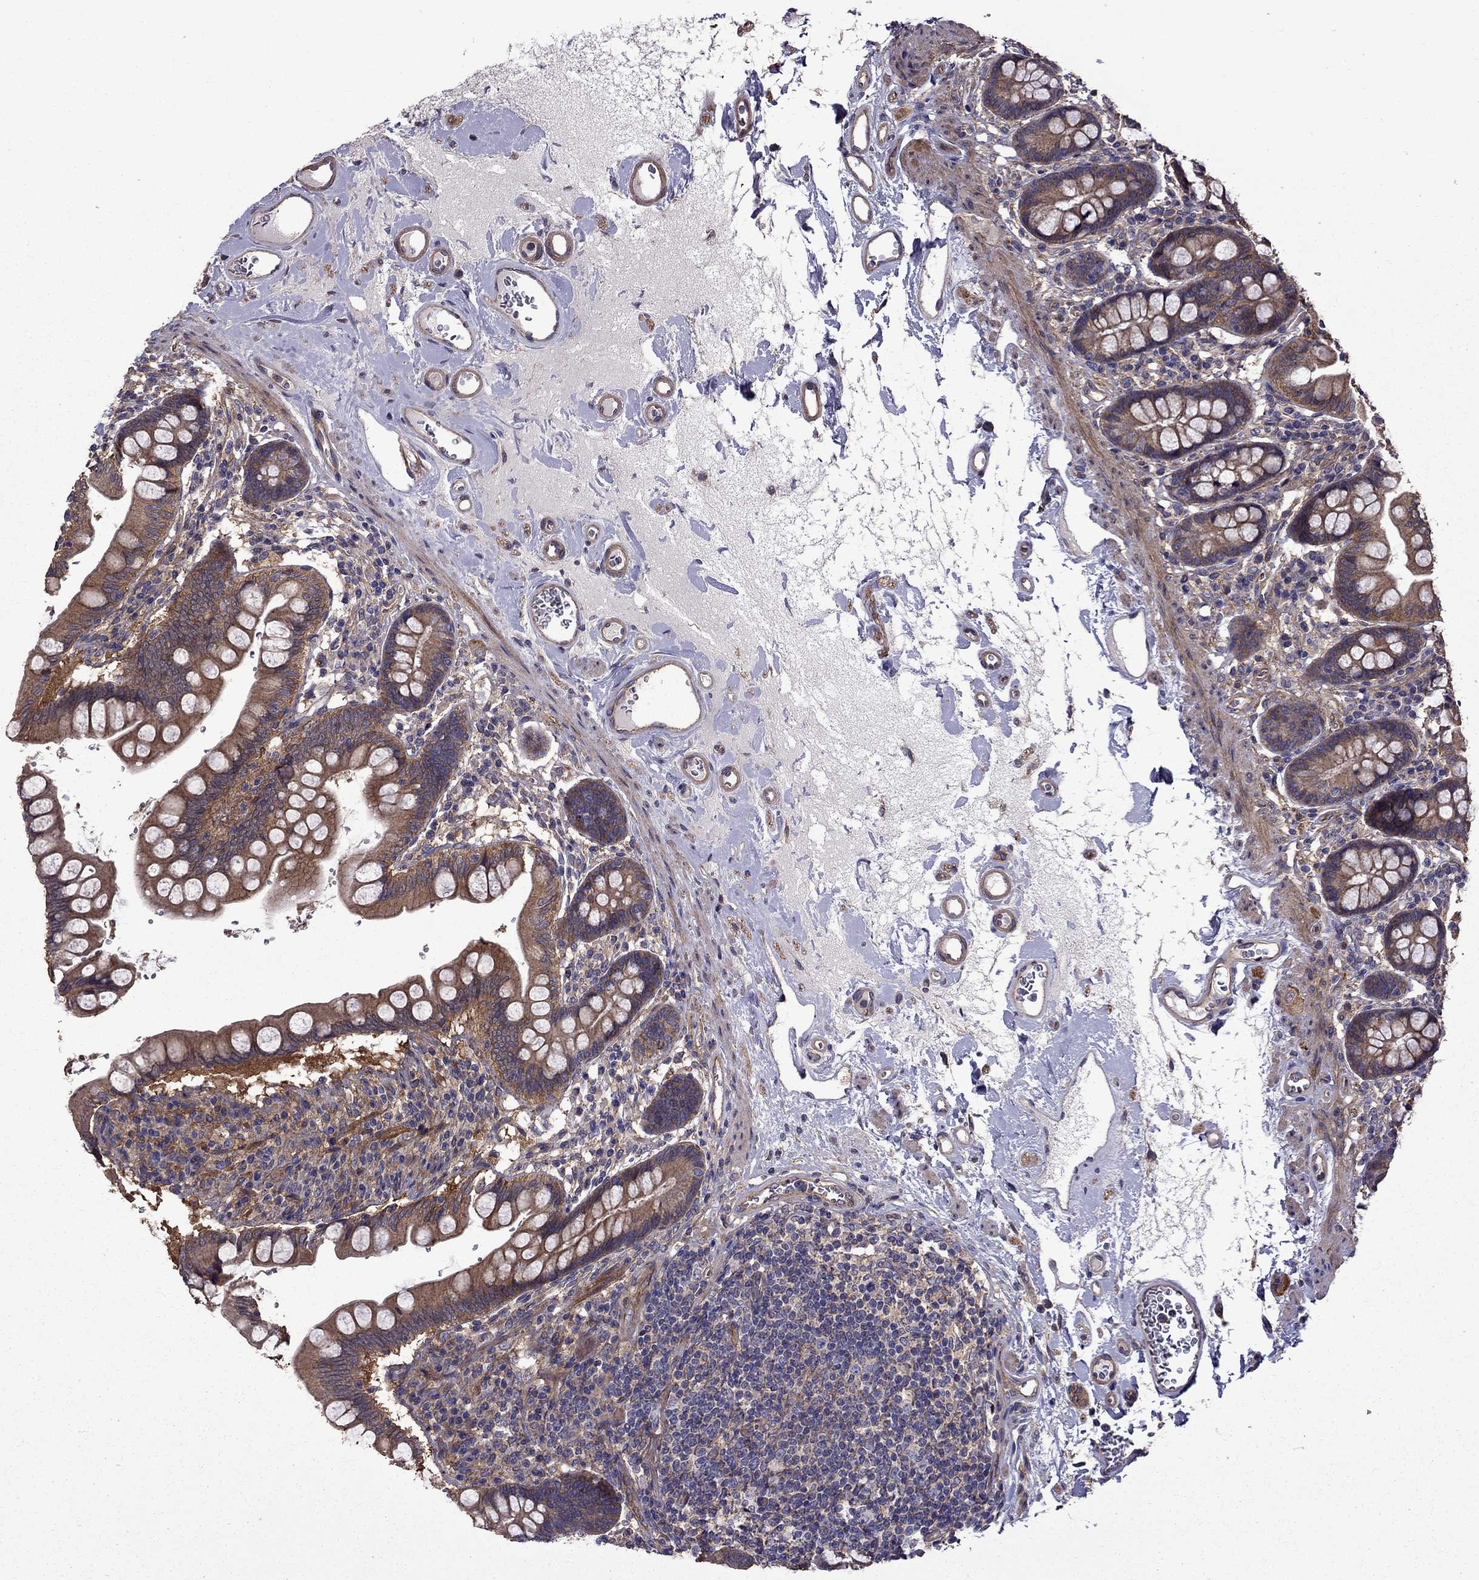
{"staining": {"intensity": "strong", "quantity": ">75%", "location": "cytoplasmic/membranous"}, "tissue": "small intestine", "cell_type": "Glandular cells", "image_type": "normal", "snomed": [{"axis": "morphology", "description": "Normal tissue, NOS"}, {"axis": "topography", "description": "Small intestine"}], "caption": "The photomicrograph displays immunohistochemical staining of benign small intestine. There is strong cytoplasmic/membranous positivity is appreciated in approximately >75% of glandular cells. The protein is shown in brown color, while the nuclei are stained blue.", "gene": "ITGB1", "patient": {"sex": "female", "age": 56}}